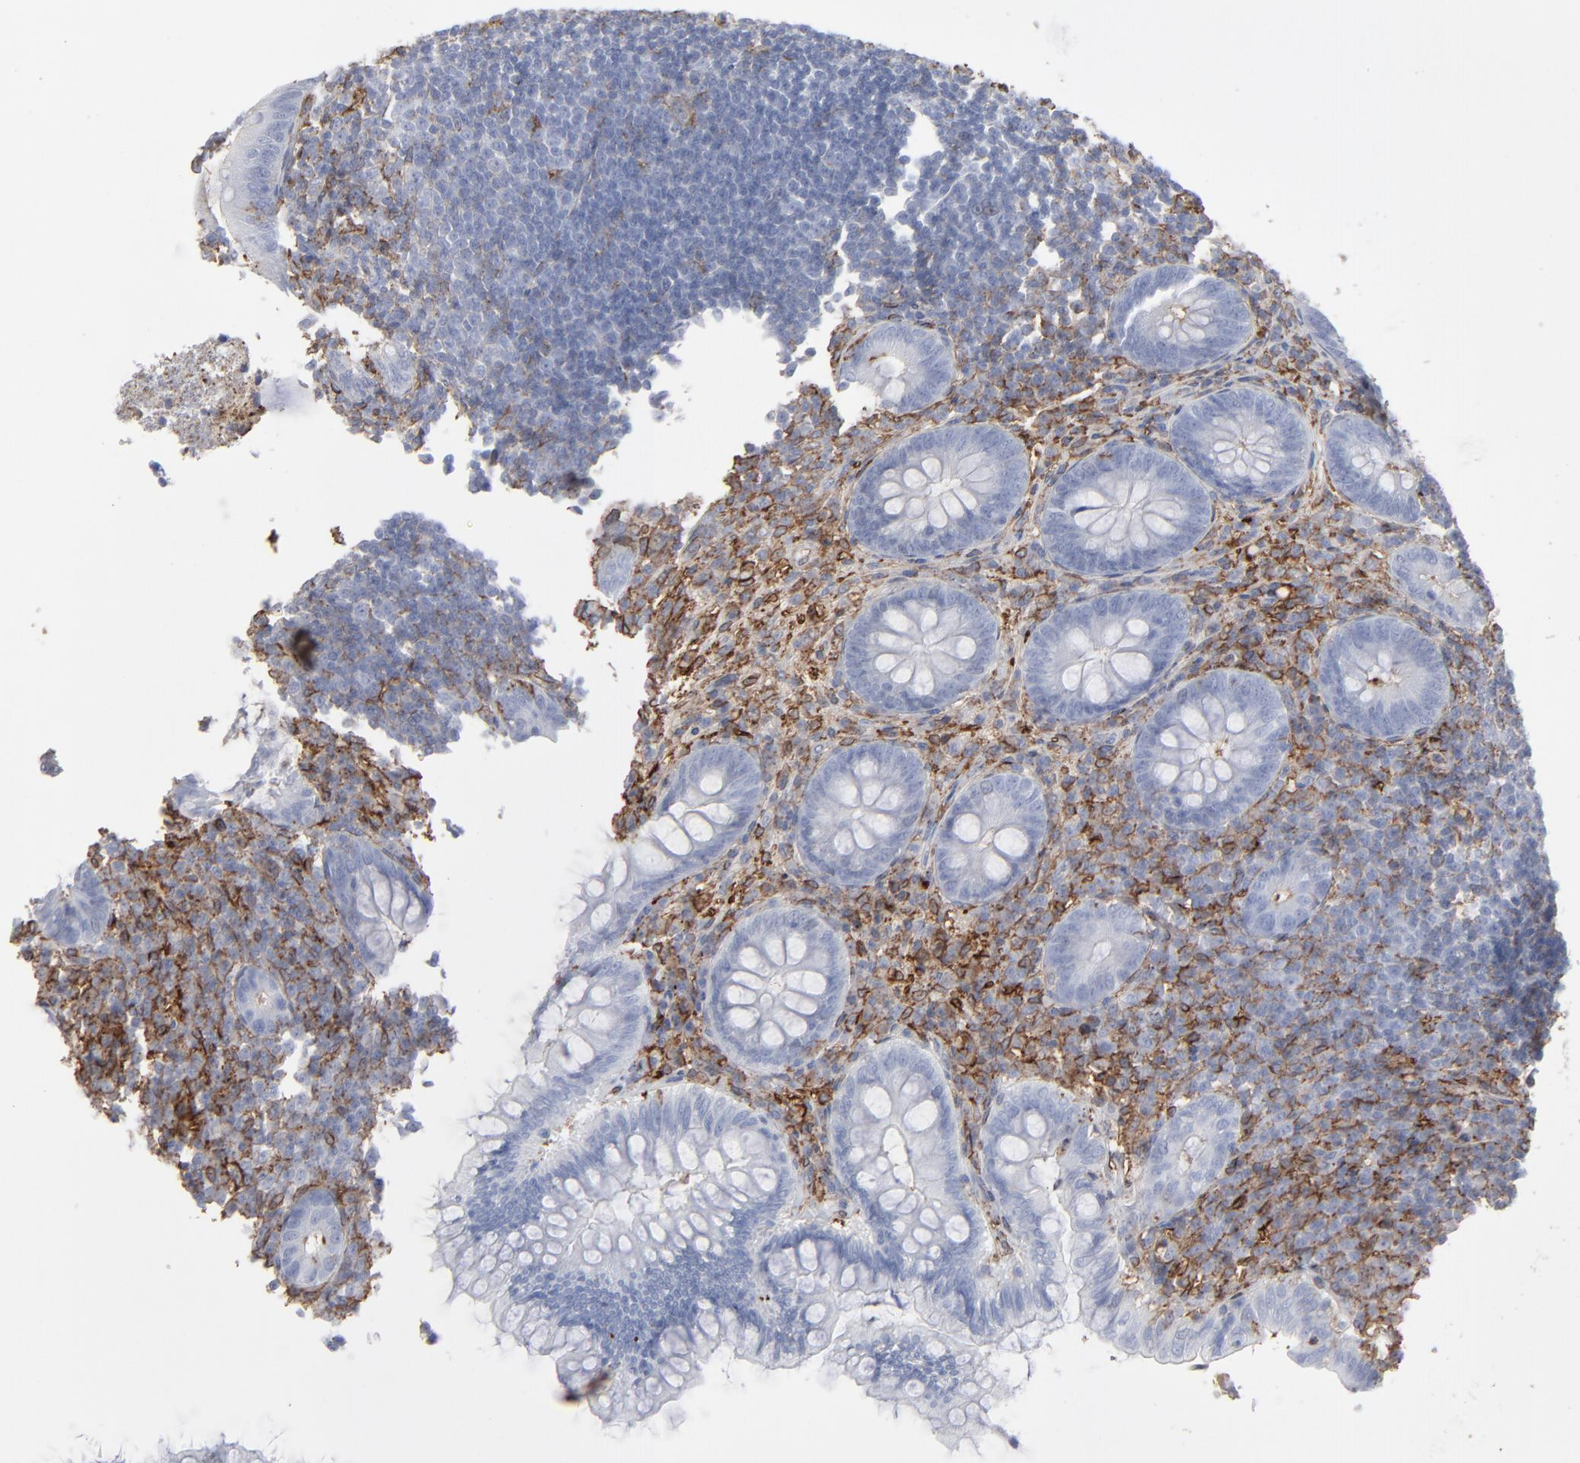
{"staining": {"intensity": "weak", "quantity": "<25%", "location": "nuclear"}, "tissue": "appendix", "cell_type": "Glandular cells", "image_type": "normal", "snomed": [{"axis": "morphology", "description": "Normal tissue, NOS"}, {"axis": "topography", "description": "Appendix"}], "caption": "A photomicrograph of human appendix is negative for staining in glandular cells. Nuclei are stained in blue.", "gene": "ANXA5", "patient": {"sex": "female", "age": 66}}